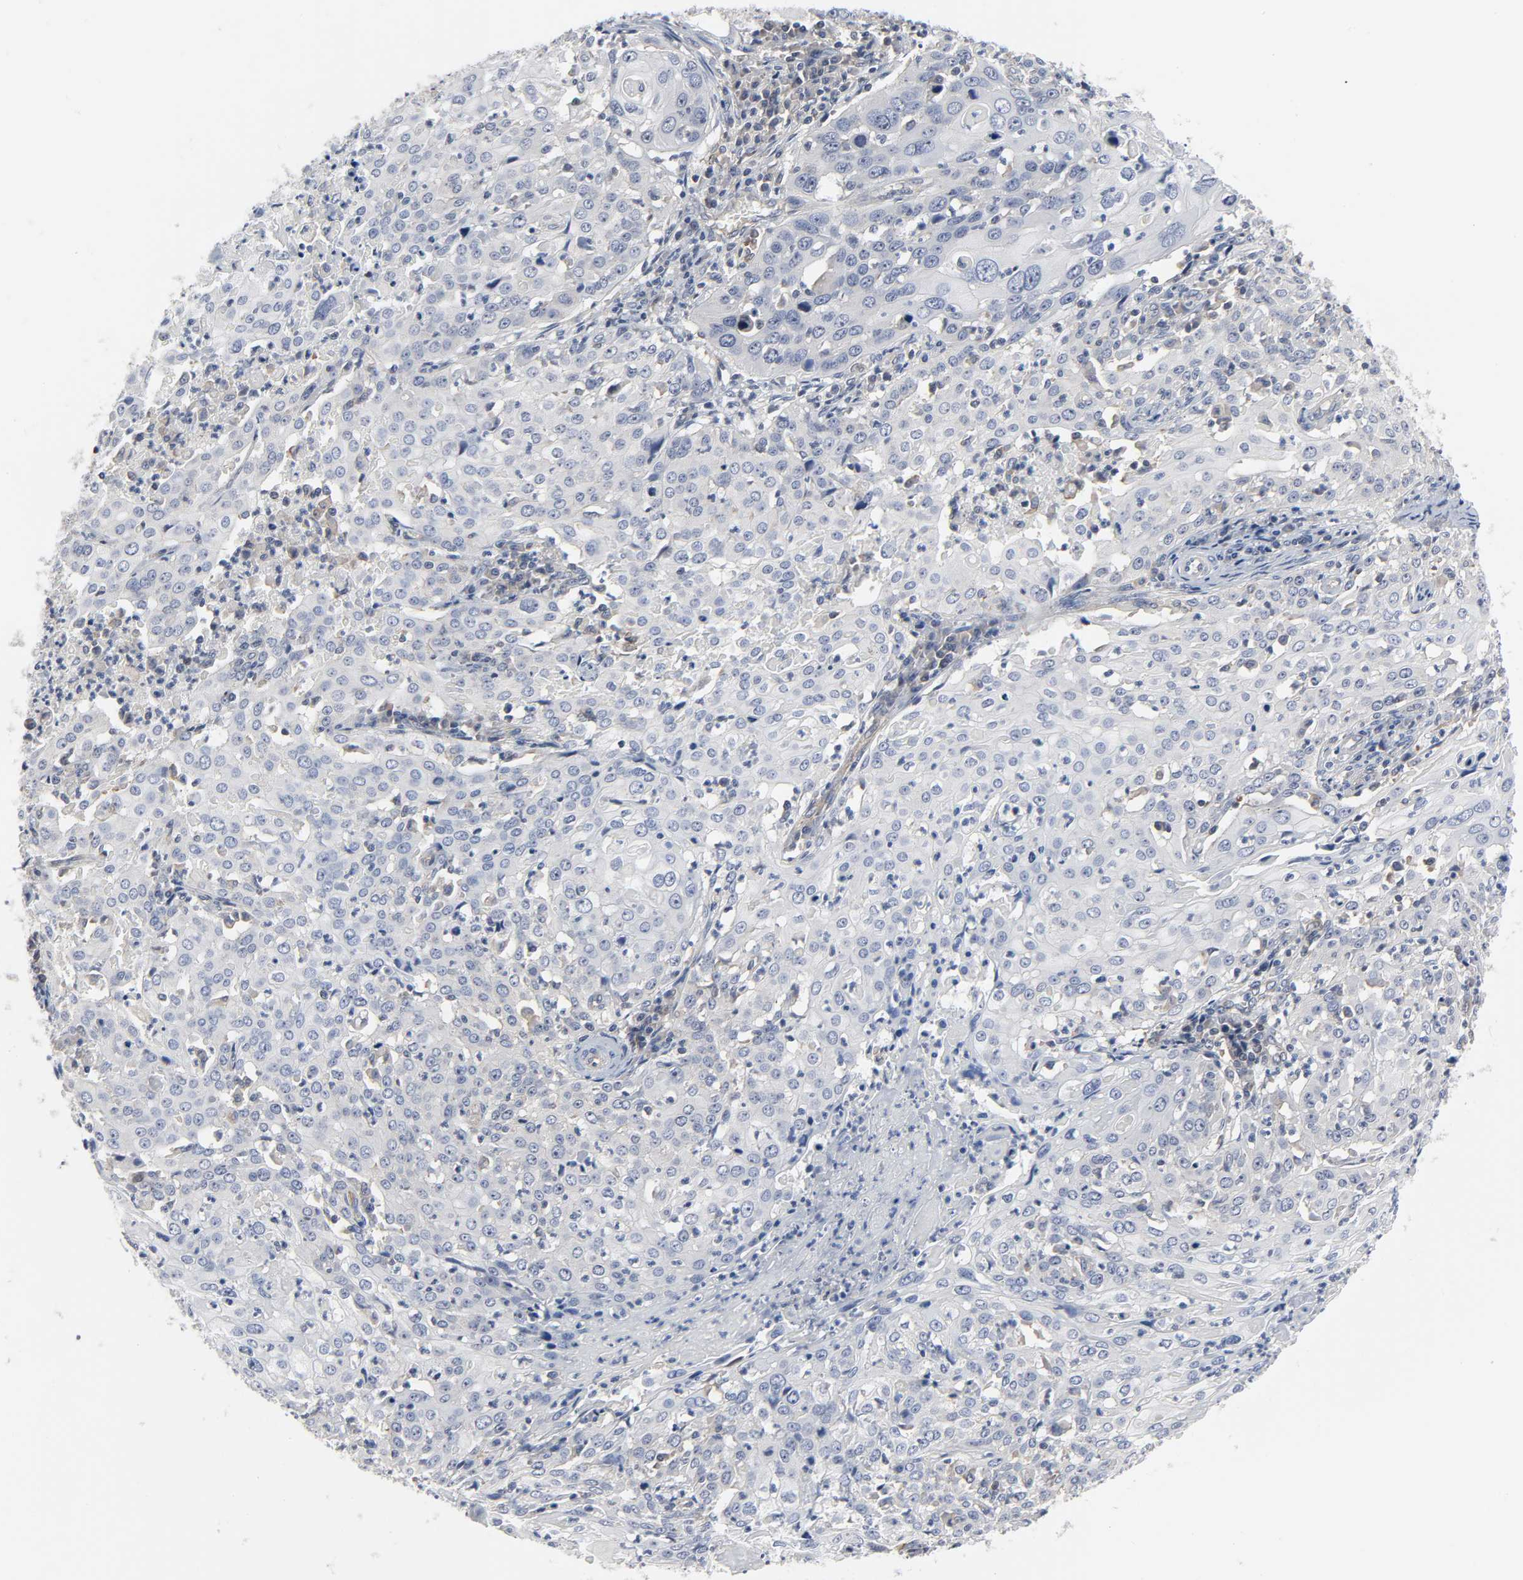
{"staining": {"intensity": "weak", "quantity": "<25%", "location": "cytoplasmic/membranous,nuclear"}, "tissue": "cervical cancer", "cell_type": "Tumor cells", "image_type": "cancer", "snomed": [{"axis": "morphology", "description": "Squamous cell carcinoma, NOS"}, {"axis": "topography", "description": "Cervix"}], "caption": "Immunohistochemistry (IHC) micrograph of cervical squamous cell carcinoma stained for a protein (brown), which reveals no staining in tumor cells.", "gene": "DDX10", "patient": {"sex": "female", "age": 39}}